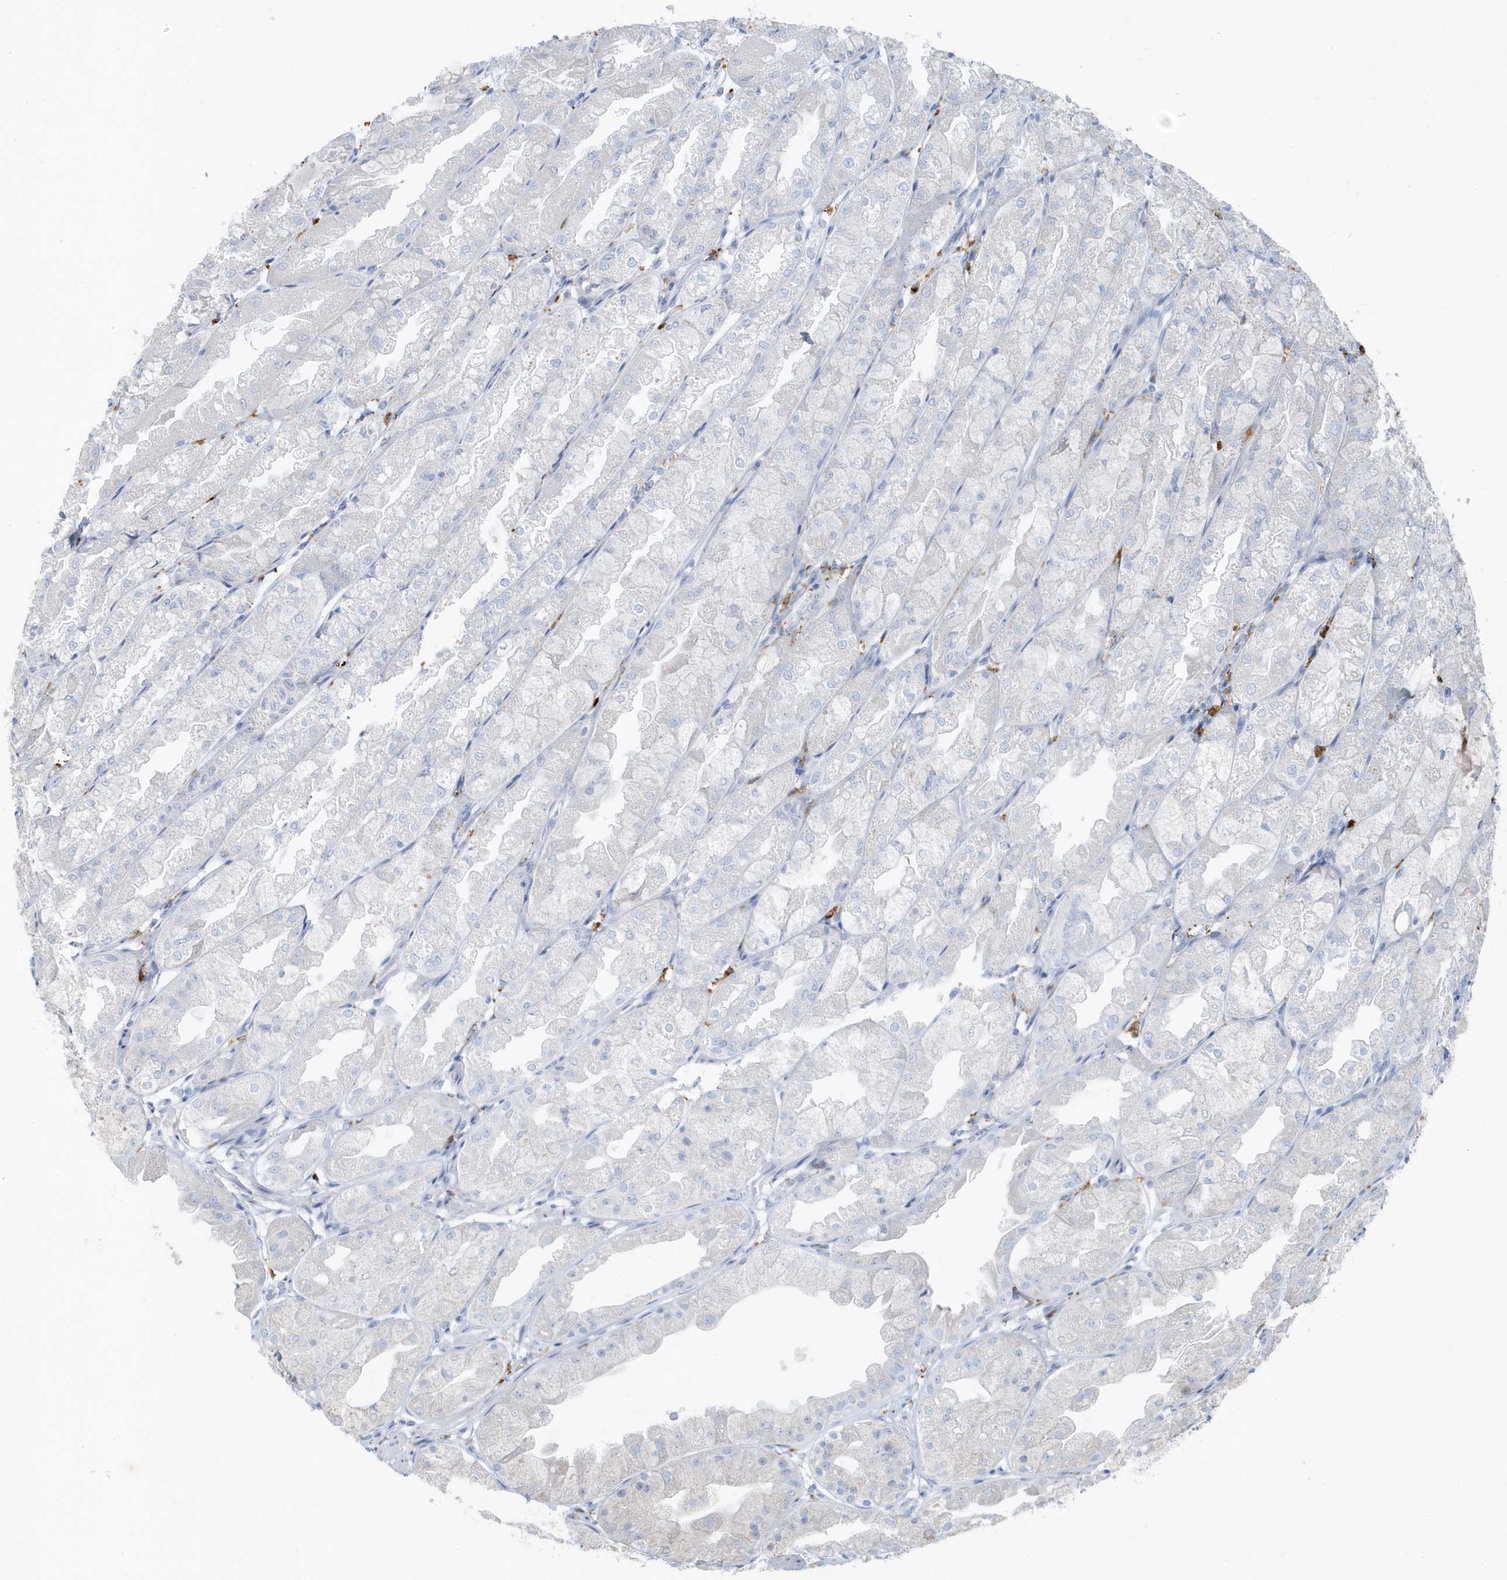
{"staining": {"intensity": "negative", "quantity": "none", "location": "none"}, "tissue": "stomach", "cell_type": "Glandular cells", "image_type": "normal", "snomed": [{"axis": "morphology", "description": "Normal tissue, NOS"}, {"axis": "topography", "description": "Stomach, upper"}], "caption": "DAB (3,3'-diaminobenzidine) immunohistochemical staining of normal stomach demonstrates no significant staining in glandular cells.", "gene": "FAM98A", "patient": {"sex": "male", "age": 47}}